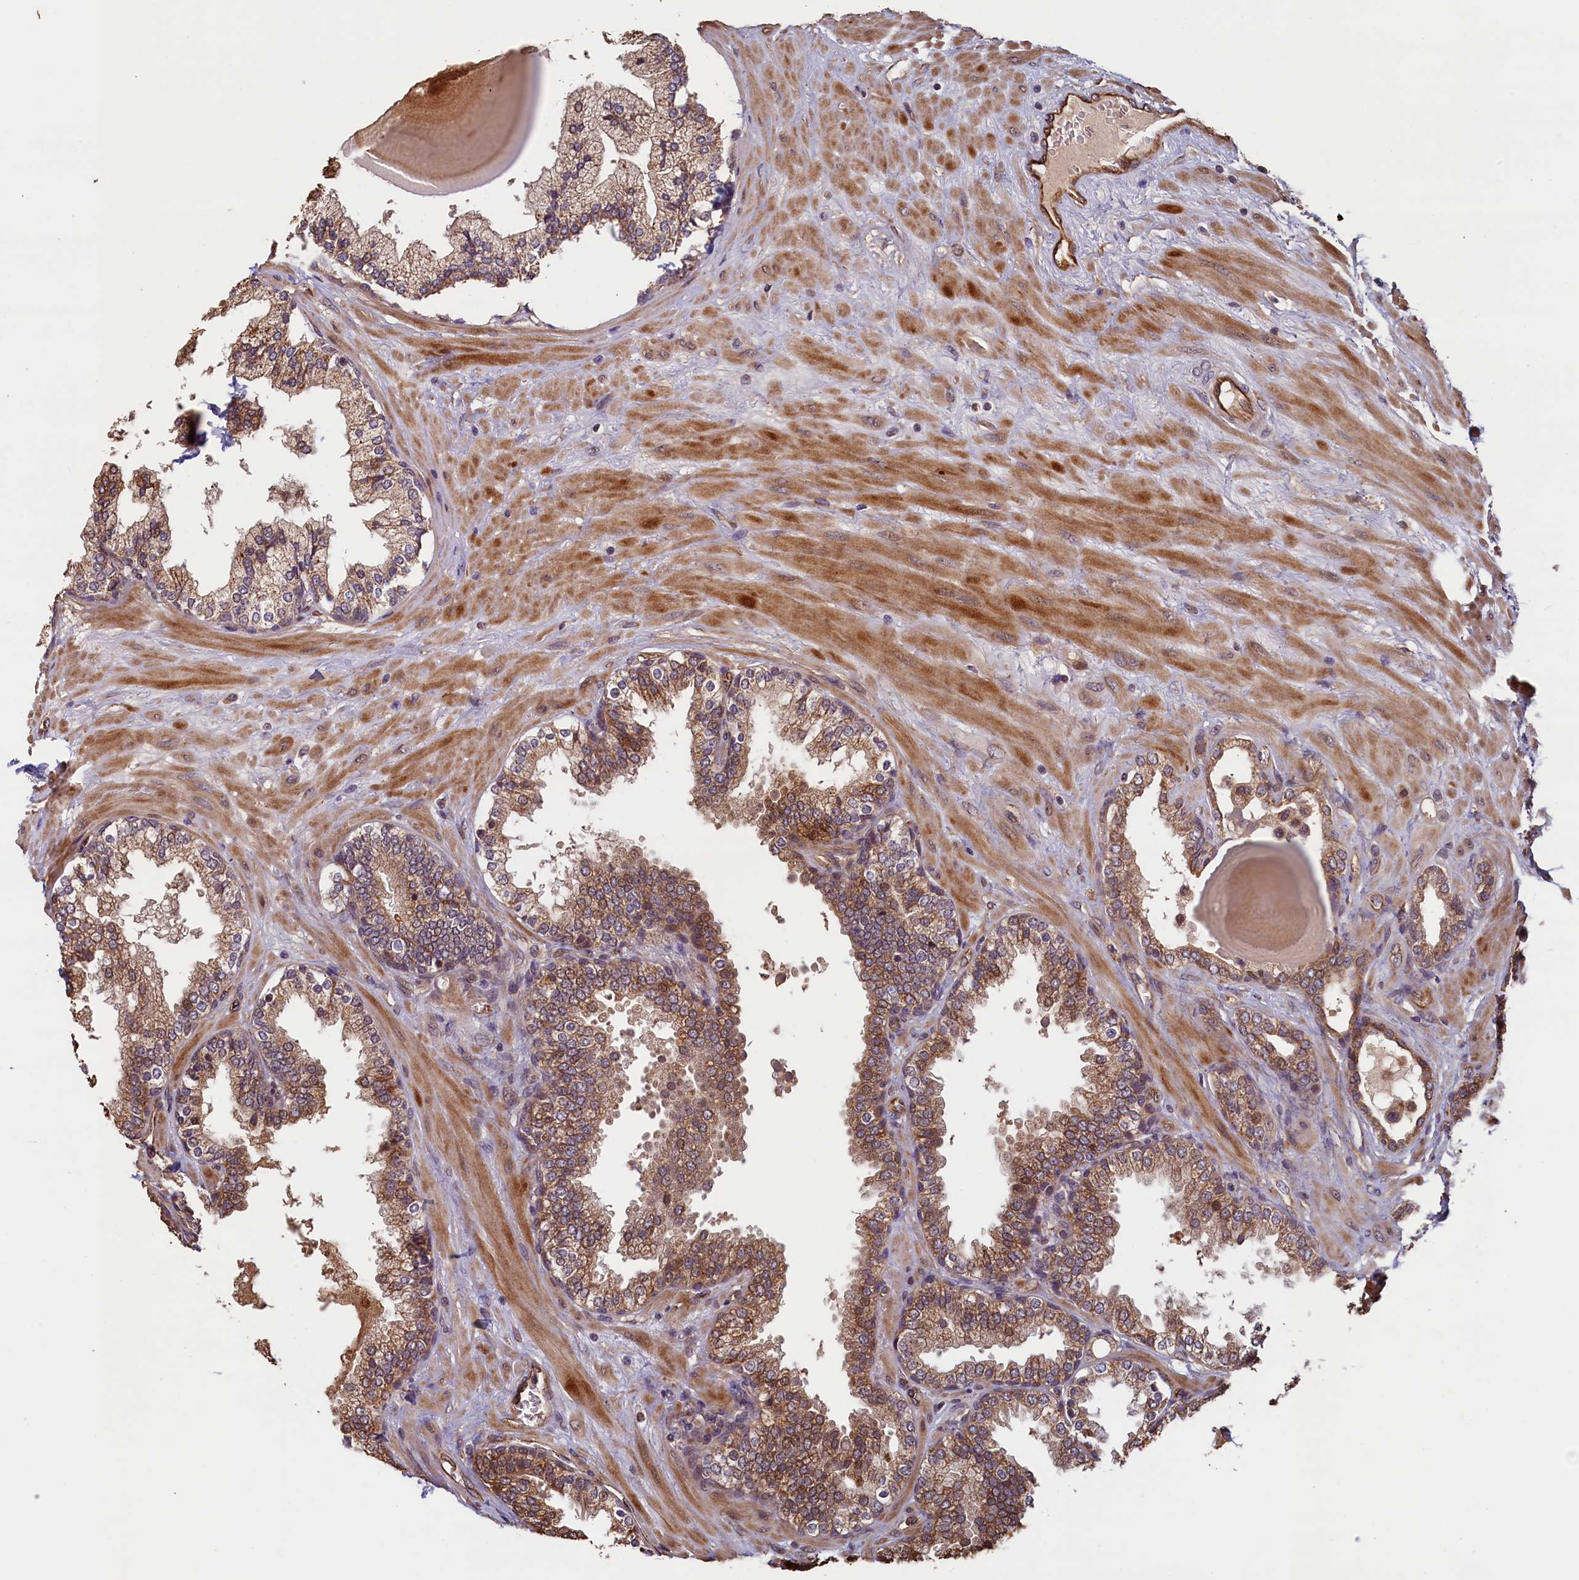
{"staining": {"intensity": "moderate", "quantity": "25%-75%", "location": "cytoplasmic/membranous"}, "tissue": "prostate", "cell_type": "Glandular cells", "image_type": "normal", "snomed": [{"axis": "morphology", "description": "Normal tissue, NOS"}, {"axis": "topography", "description": "Prostate"}], "caption": "High-power microscopy captured an IHC photomicrograph of unremarkable prostate, revealing moderate cytoplasmic/membranous positivity in approximately 25%-75% of glandular cells.", "gene": "ACSBG1", "patient": {"sex": "male", "age": 51}}